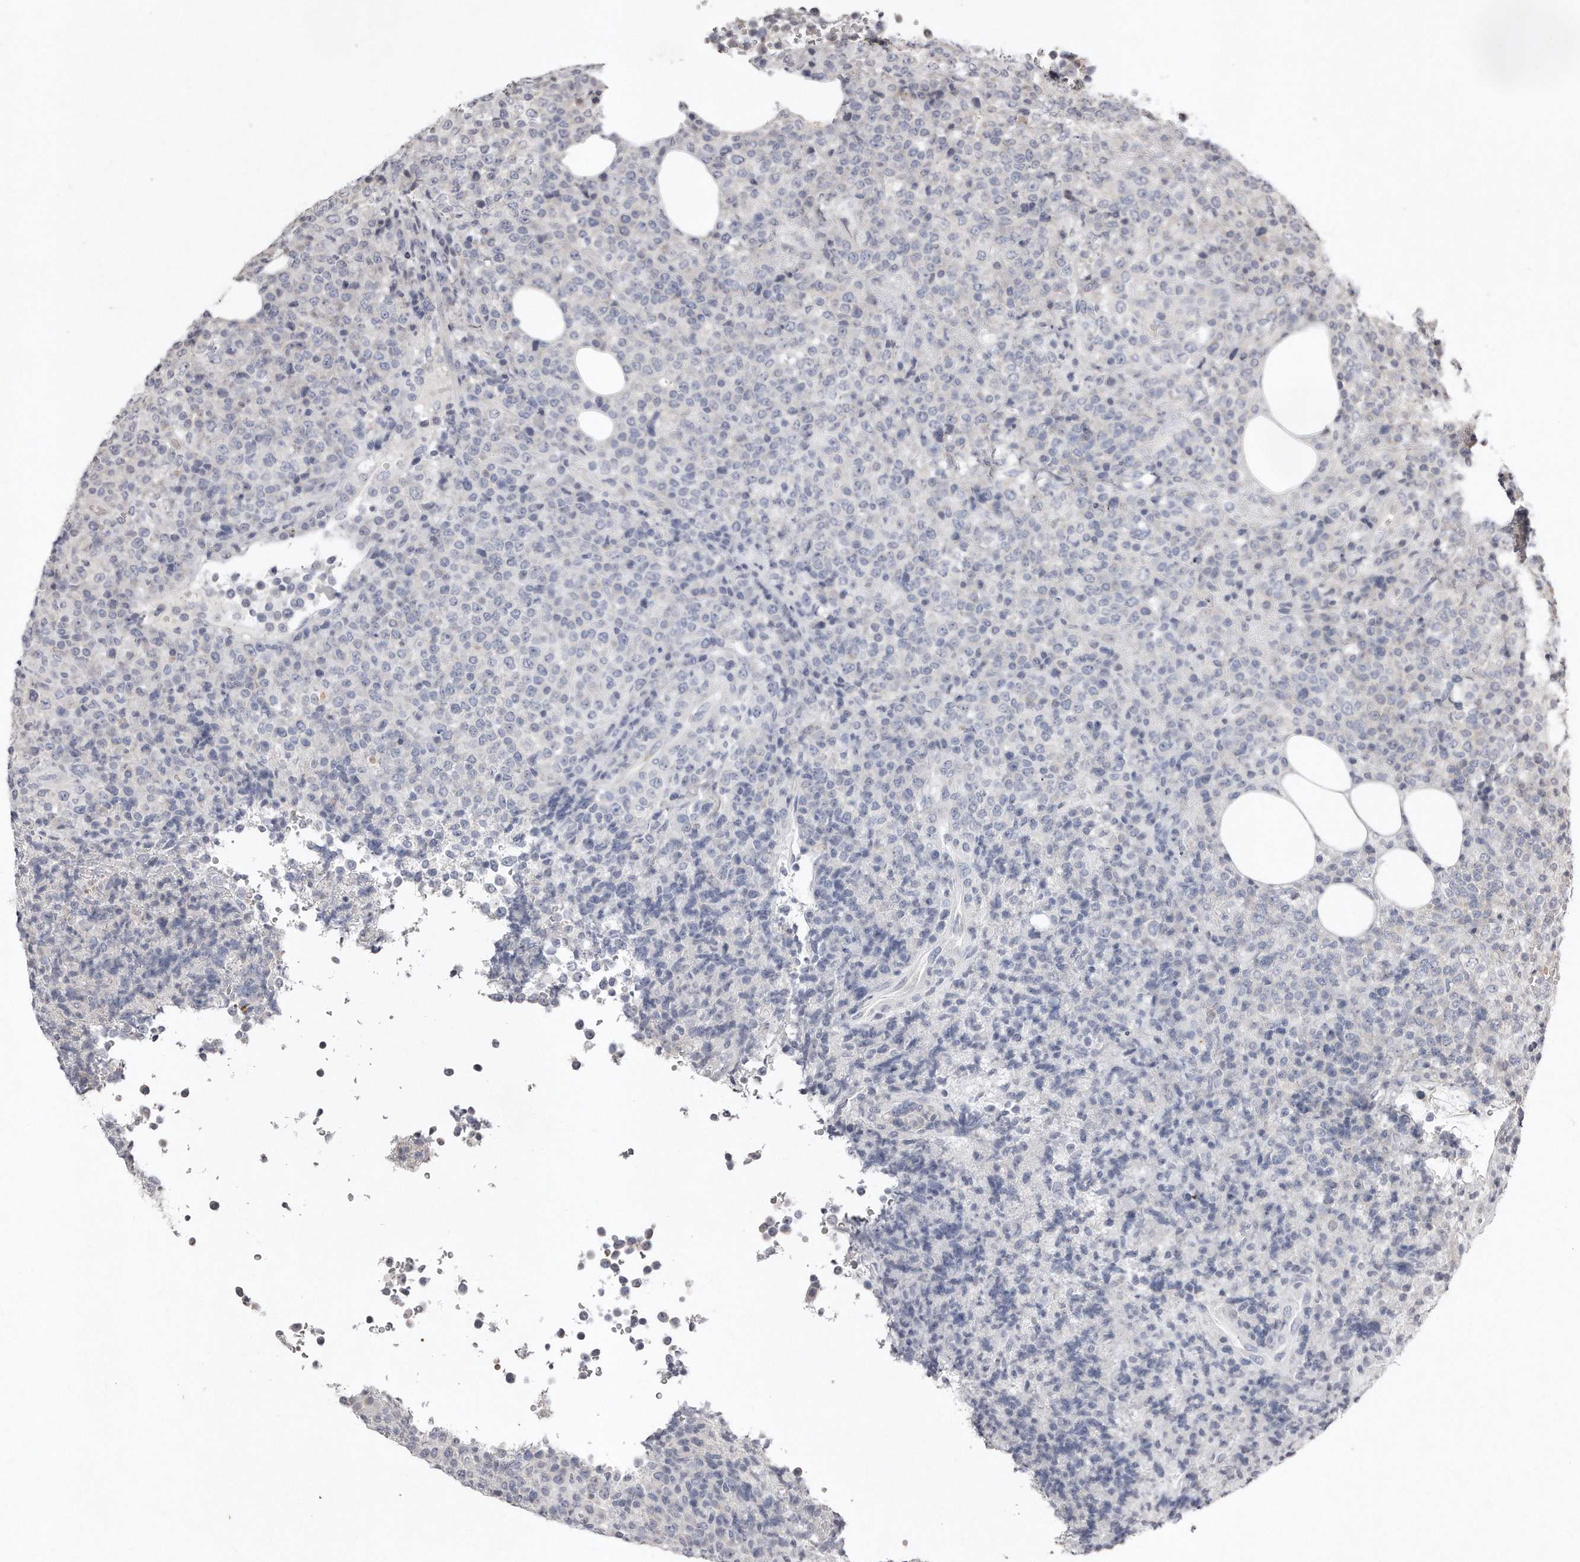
{"staining": {"intensity": "negative", "quantity": "none", "location": "none"}, "tissue": "lymphoma", "cell_type": "Tumor cells", "image_type": "cancer", "snomed": [{"axis": "morphology", "description": "Malignant lymphoma, non-Hodgkin's type, High grade"}, {"axis": "topography", "description": "Lymph node"}], "caption": "Human lymphoma stained for a protein using immunohistochemistry reveals no staining in tumor cells.", "gene": "TECR", "patient": {"sex": "male", "age": 13}}